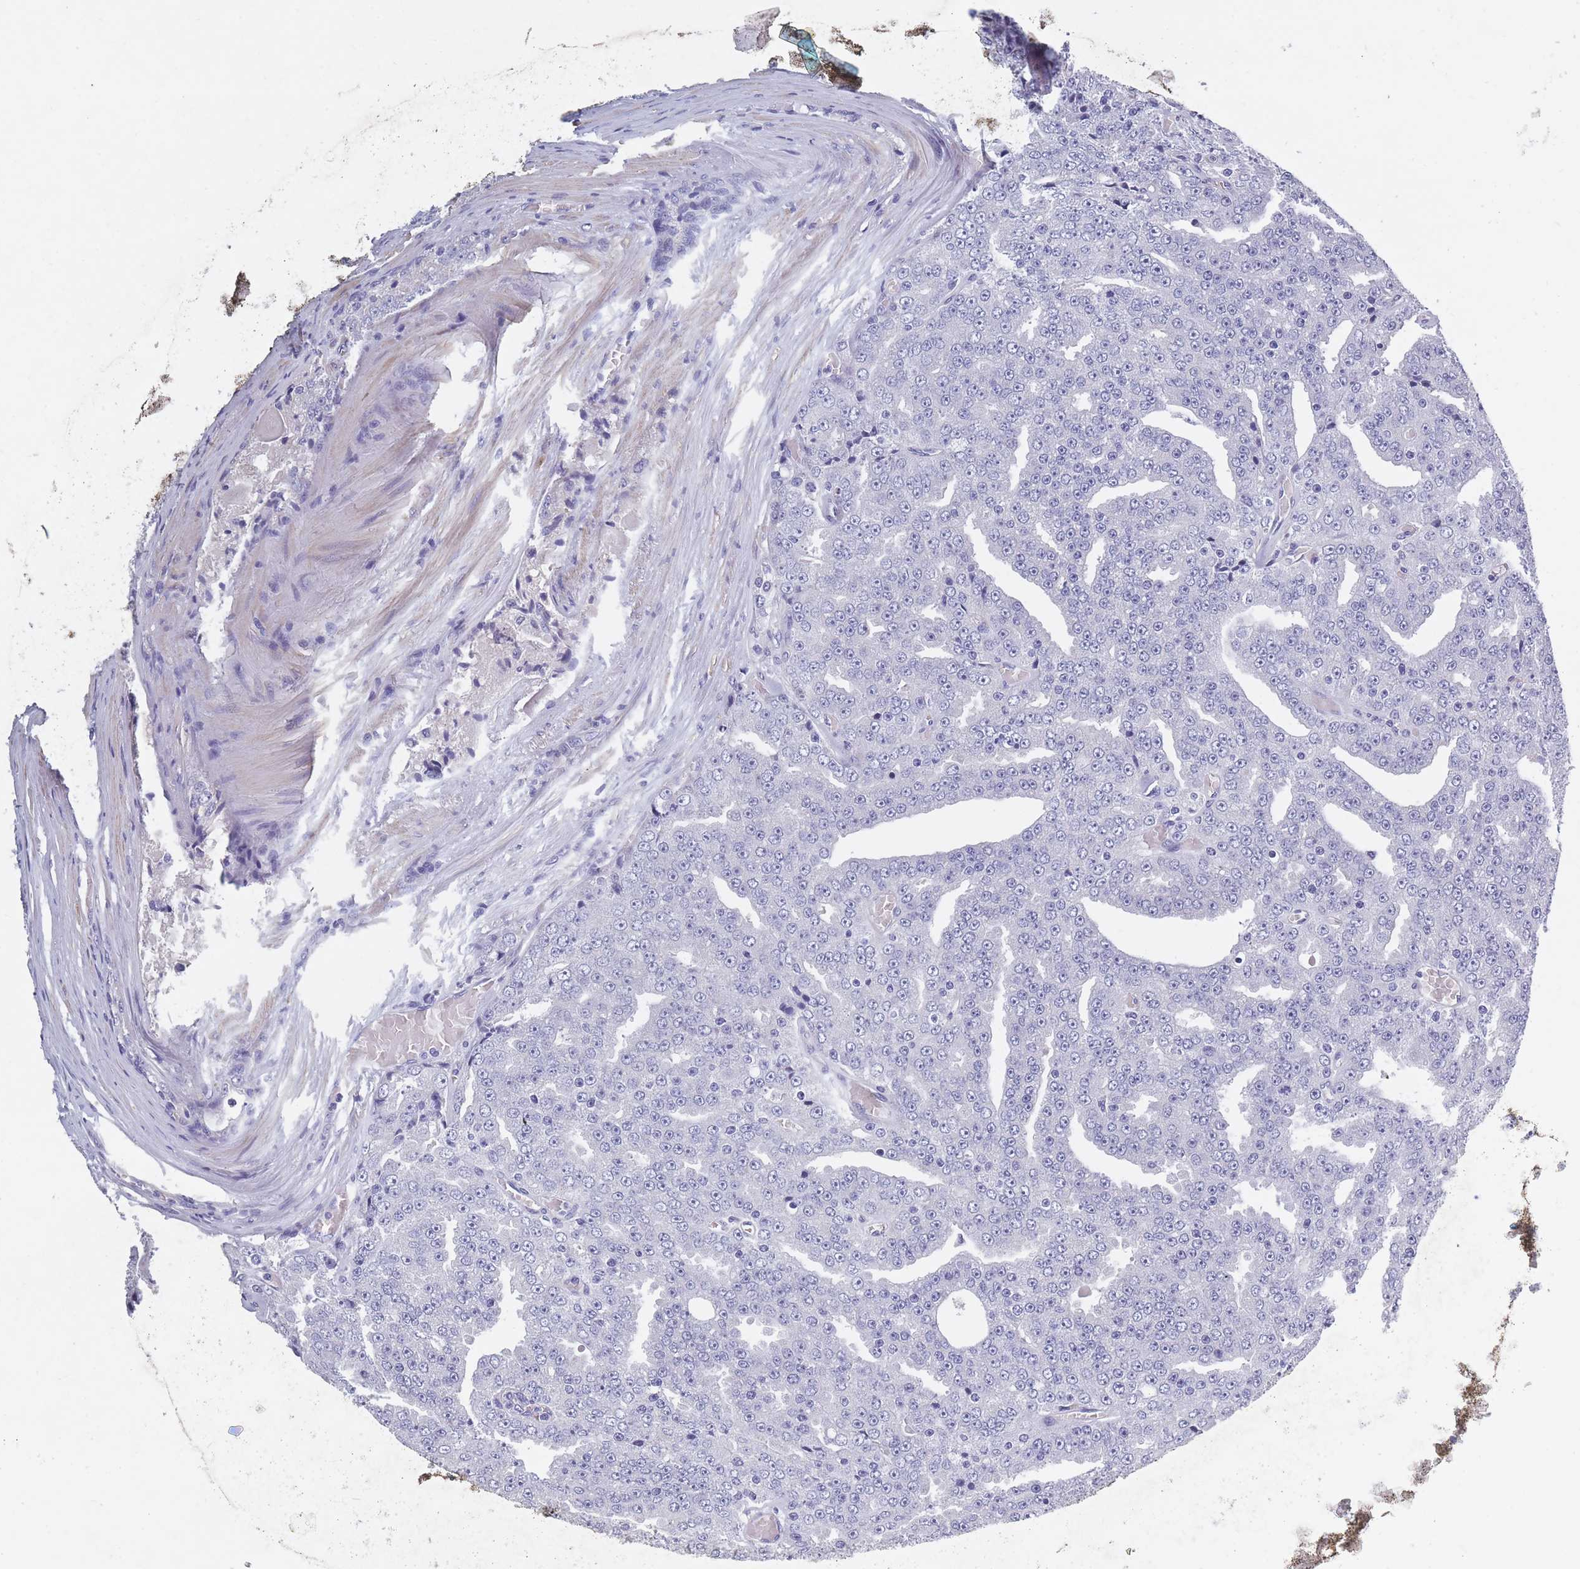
{"staining": {"intensity": "negative", "quantity": "none", "location": "none"}, "tissue": "prostate cancer", "cell_type": "Tumor cells", "image_type": "cancer", "snomed": [{"axis": "morphology", "description": "Adenocarcinoma, High grade"}, {"axis": "topography", "description": "Prostate"}], "caption": "Immunohistochemistry photomicrograph of human high-grade adenocarcinoma (prostate) stained for a protein (brown), which displays no staining in tumor cells.", "gene": "OR4C5", "patient": {"sex": "male", "age": 63}}